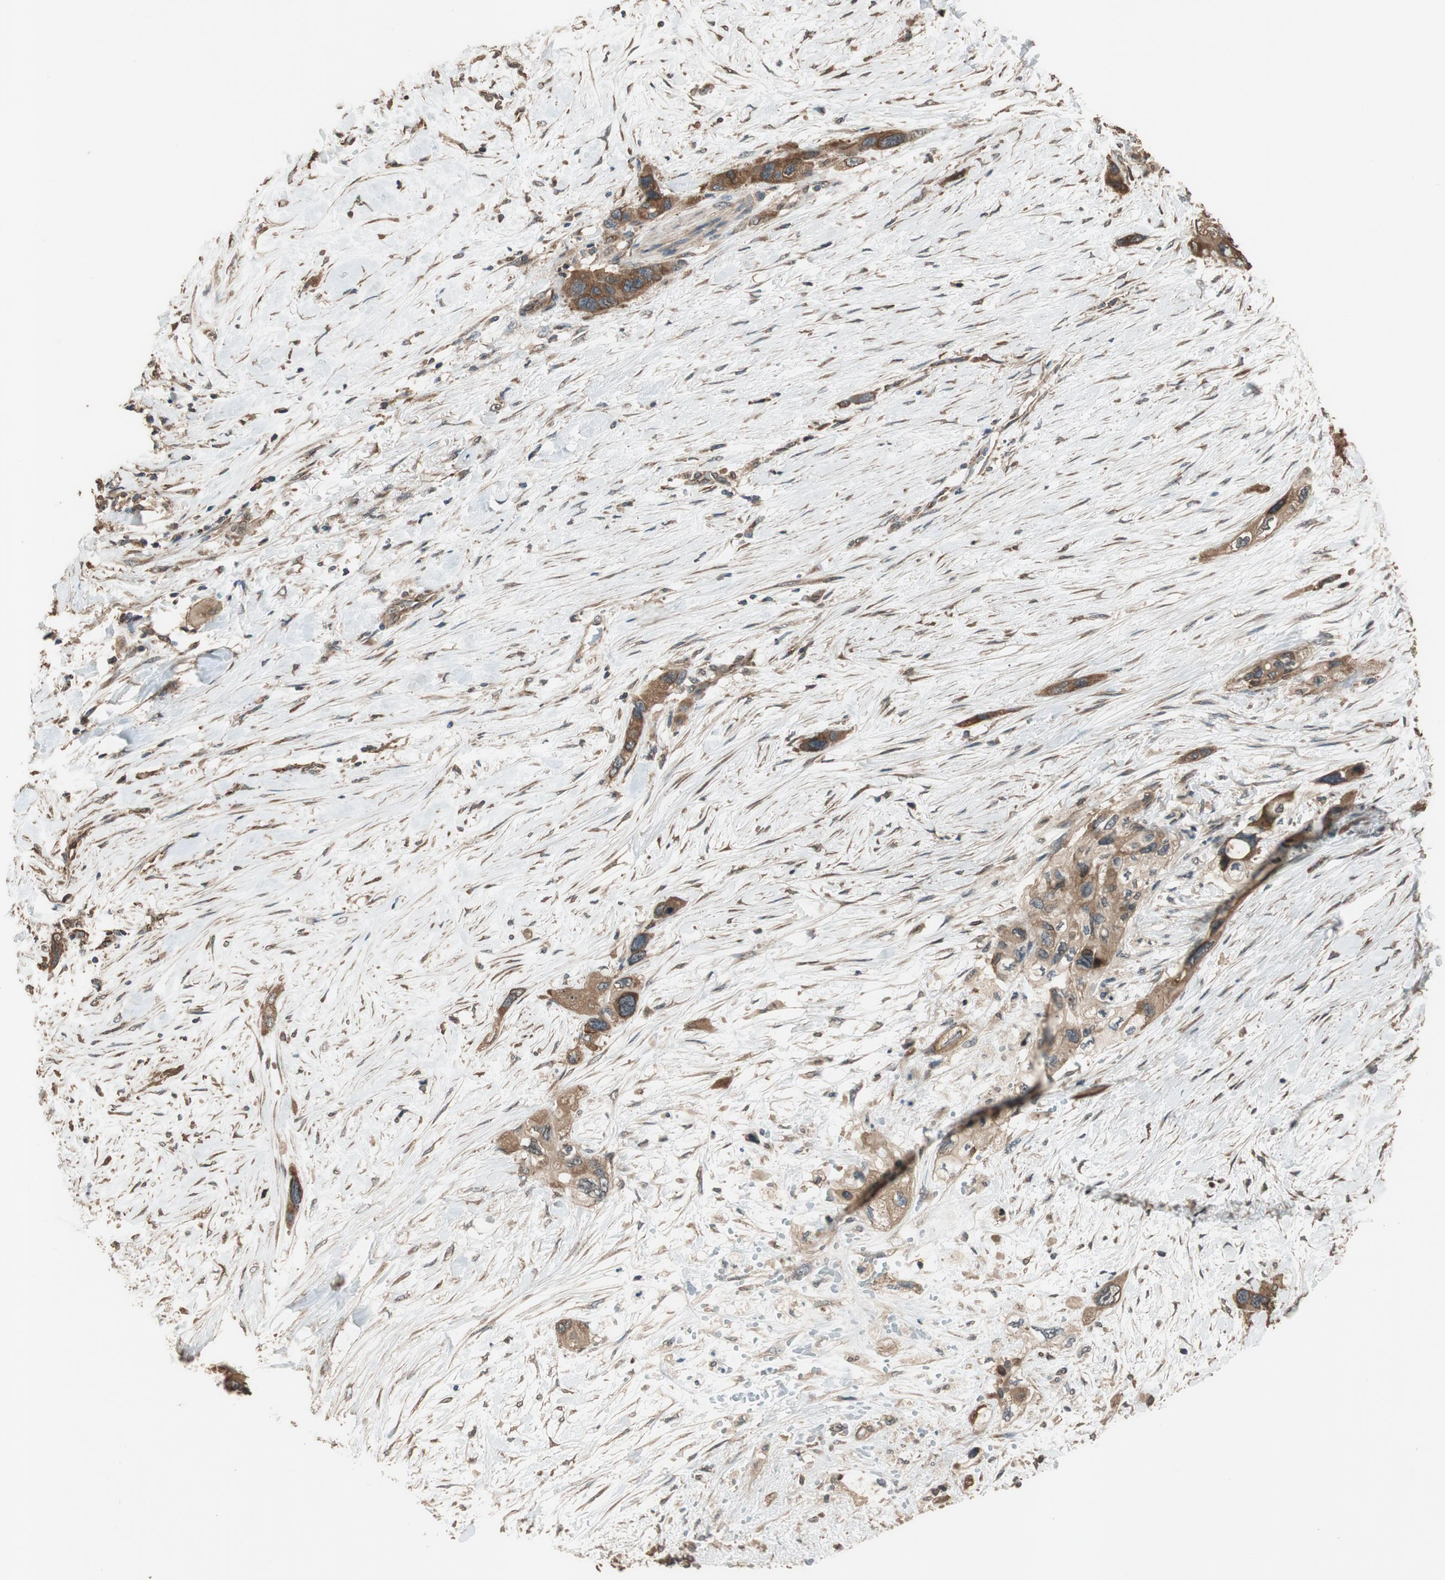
{"staining": {"intensity": "moderate", "quantity": ">75%", "location": "cytoplasmic/membranous"}, "tissue": "pancreatic cancer", "cell_type": "Tumor cells", "image_type": "cancer", "snomed": [{"axis": "morphology", "description": "Adenocarcinoma, NOS"}, {"axis": "topography", "description": "Pancreas"}], "caption": "Protein analysis of pancreatic adenocarcinoma tissue reveals moderate cytoplasmic/membranous staining in about >75% of tumor cells.", "gene": "MST1R", "patient": {"sex": "male", "age": 46}}